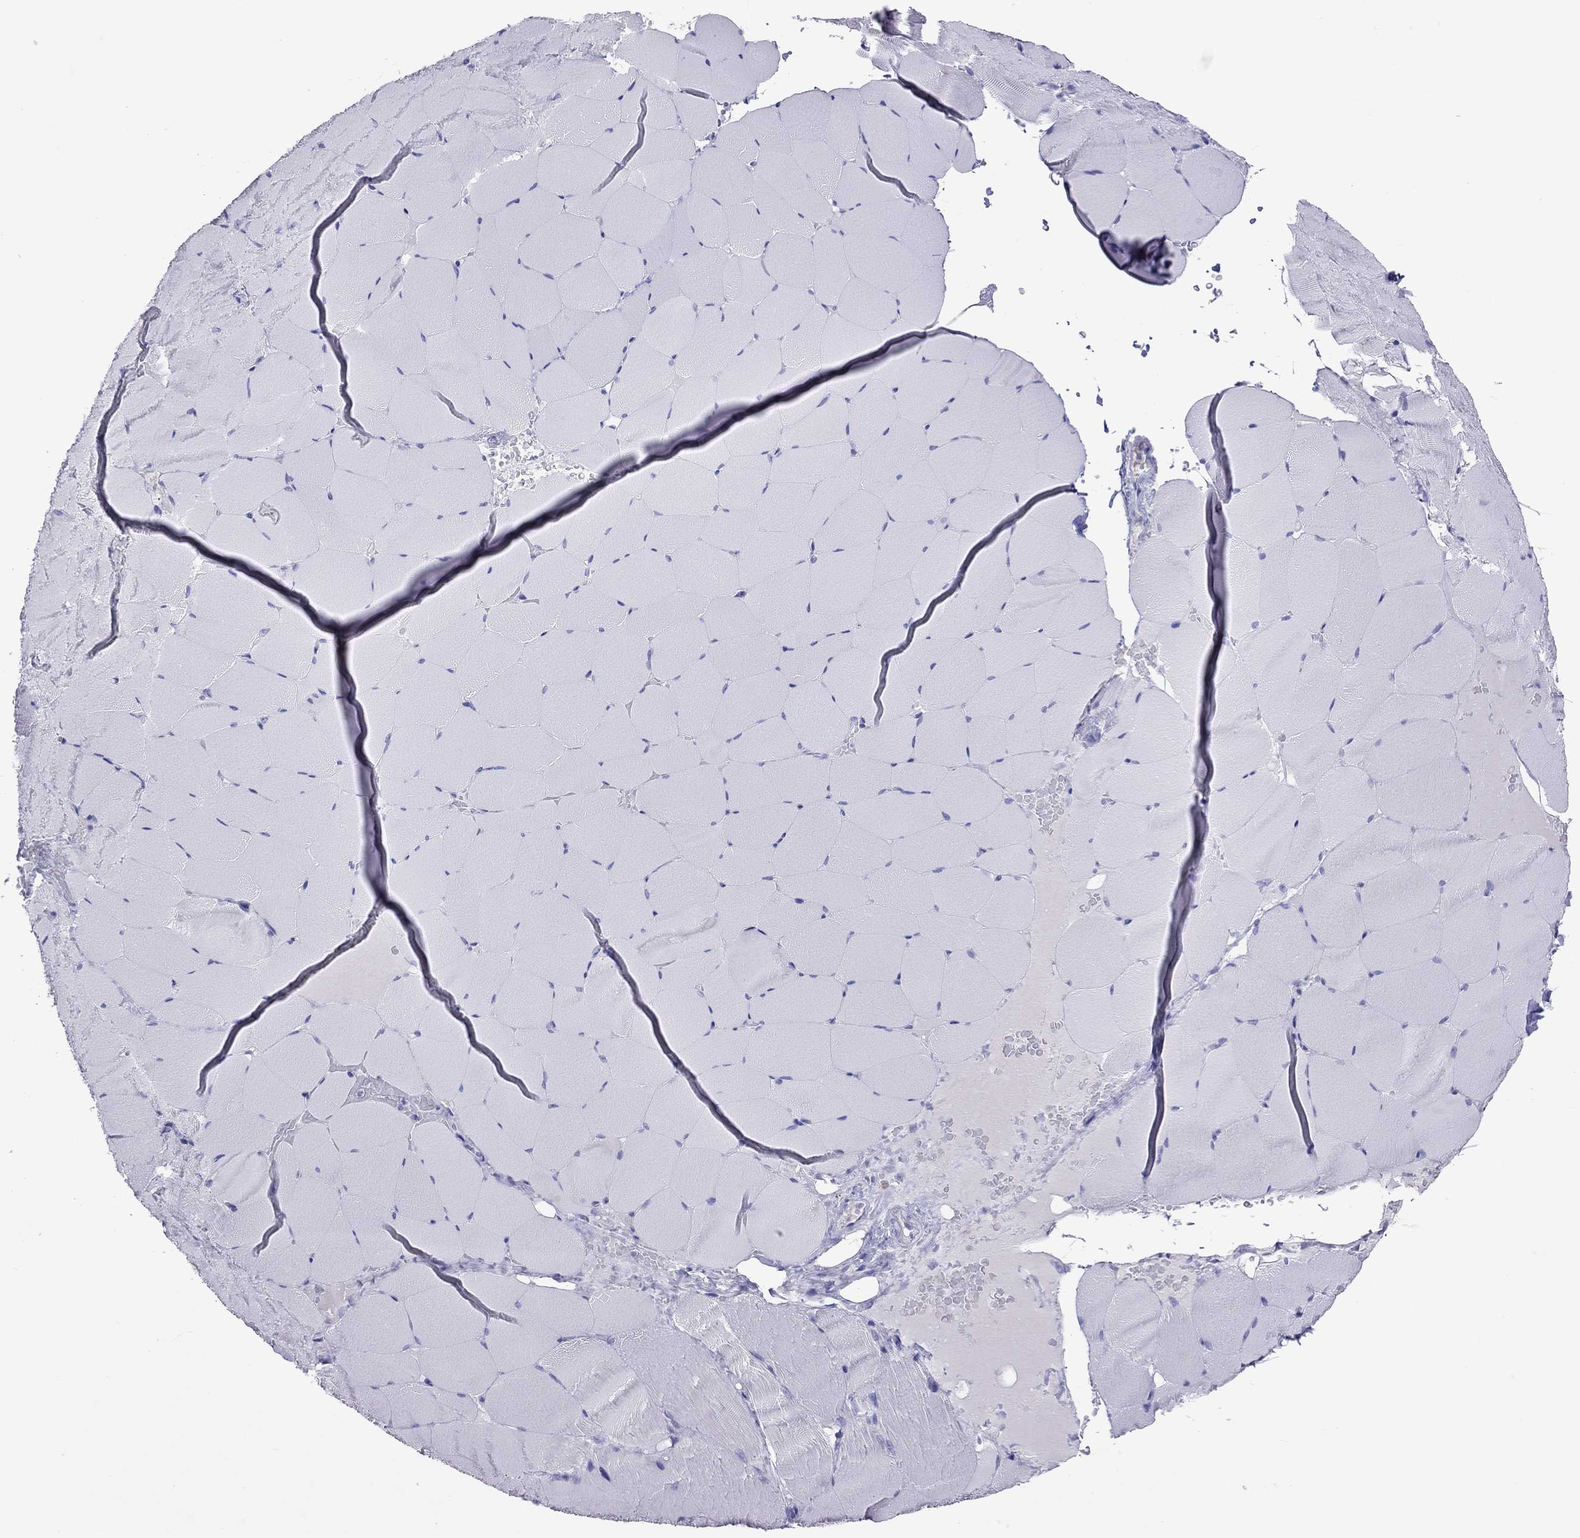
{"staining": {"intensity": "negative", "quantity": "none", "location": "none"}, "tissue": "skeletal muscle", "cell_type": "Myocytes", "image_type": "normal", "snomed": [{"axis": "morphology", "description": "Normal tissue, NOS"}, {"axis": "topography", "description": "Skeletal muscle"}], "caption": "IHC photomicrograph of normal skeletal muscle: human skeletal muscle stained with DAB shows no significant protein positivity in myocytes. The staining is performed using DAB (3,3'-diaminobenzidine) brown chromogen with nuclei counter-stained in using hematoxylin.", "gene": "ENSG00000288637", "patient": {"sex": "female", "age": 37}}